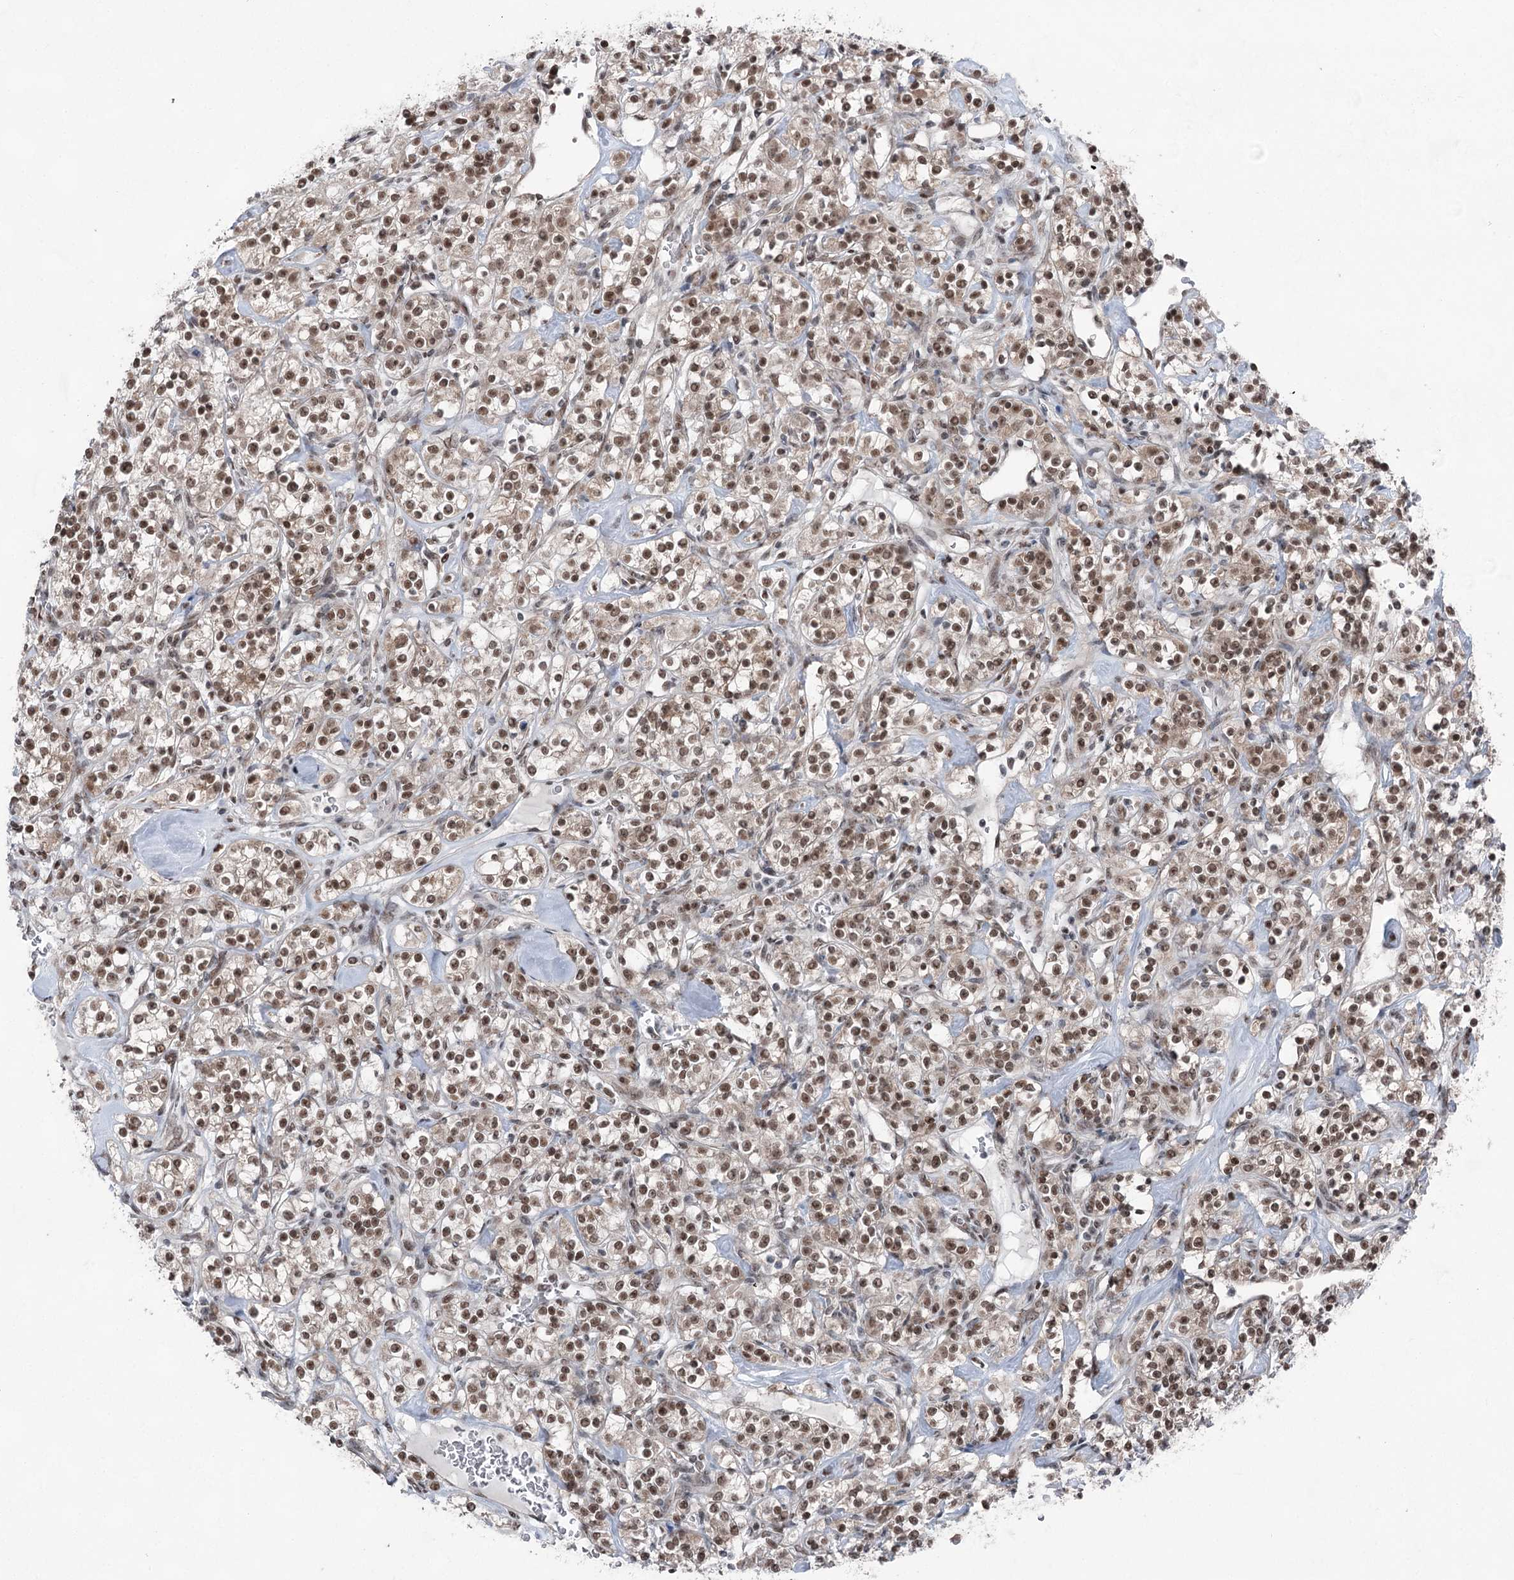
{"staining": {"intensity": "moderate", "quantity": ">75%", "location": "nuclear"}, "tissue": "renal cancer", "cell_type": "Tumor cells", "image_type": "cancer", "snomed": [{"axis": "morphology", "description": "Adenocarcinoma, NOS"}, {"axis": "topography", "description": "Kidney"}], "caption": "A micrograph of human renal cancer stained for a protein exhibits moderate nuclear brown staining in tumor cells.", "gene": "ZCCHC8", "patient": {"sex": "male", "age": 77}}